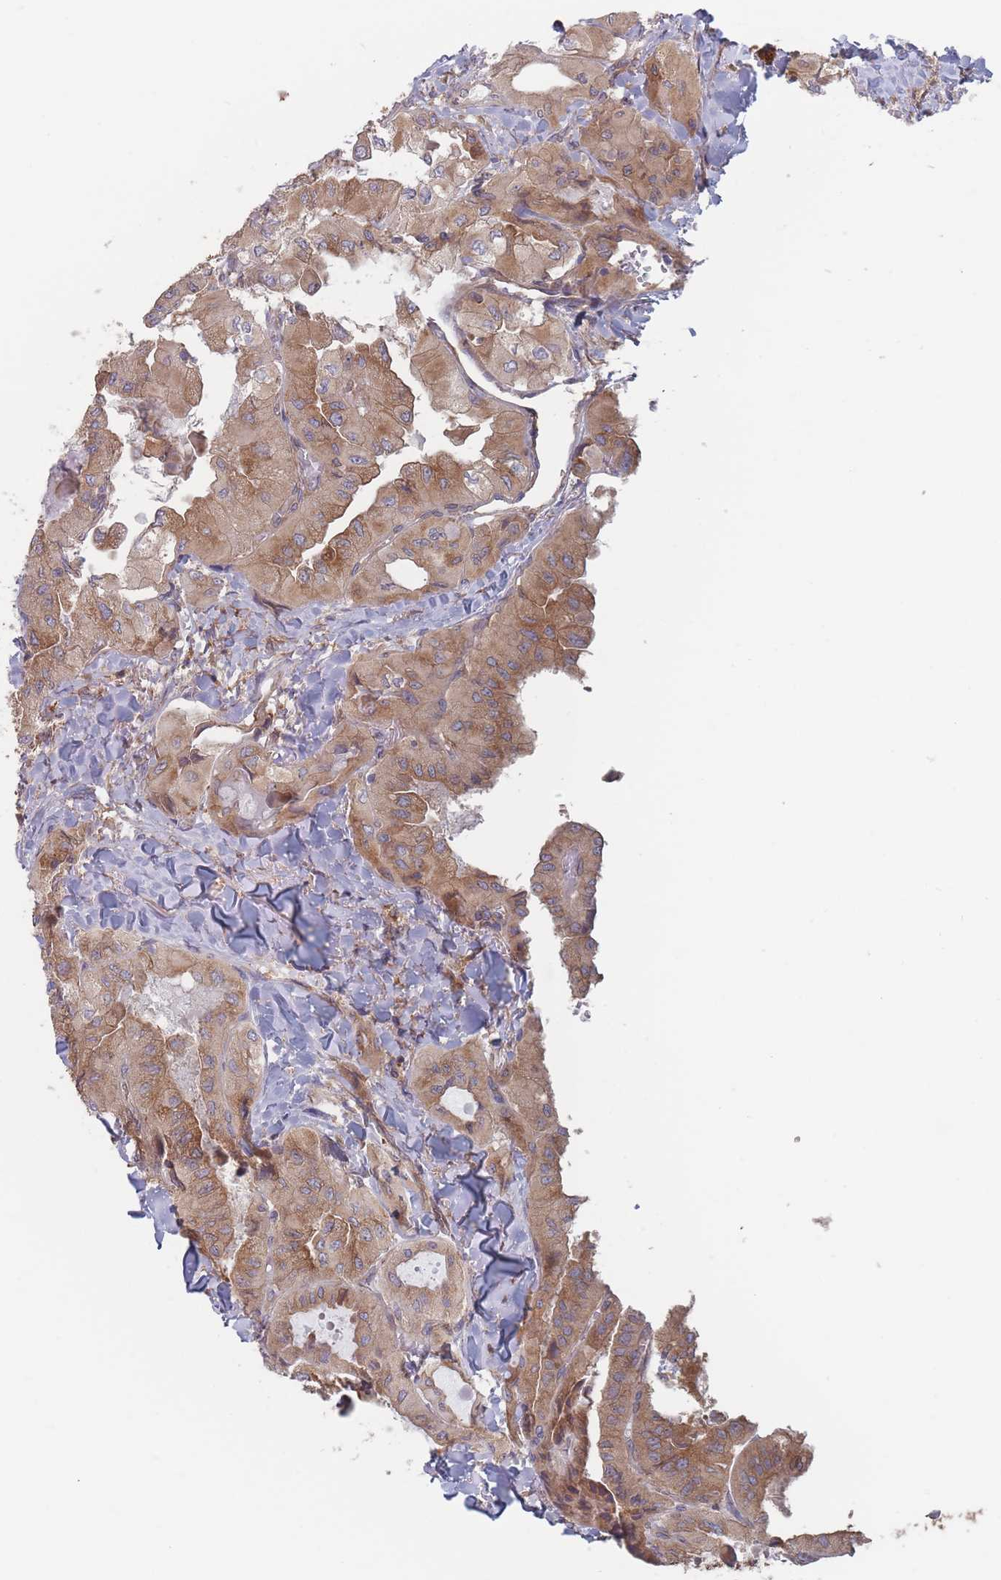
{"staining": {"intensity": "moderate", "quantity": ">75%", "location": "cytoplasmic/membranous"}, "tissue": "thyroid cancer", "cell_type": "Tumor cells", "image_type": "cancer", "snomed": [{"axis": "morphology", "description": "Normal tissue, NOS"}, {"axis": "morphology", "description": "Papillary adenocarcinoma, NOS"}, {"axis": "topography", "description": "Thyroid gland"}], "caption": "Thyroid cancer was stained to show a protein in brown. There is medium levels of moderate cytoplasmic/membranous expression in about >75% of tumor cells.", "gene": "KDSR", "patient": {"sex": "female", "age": 59}}